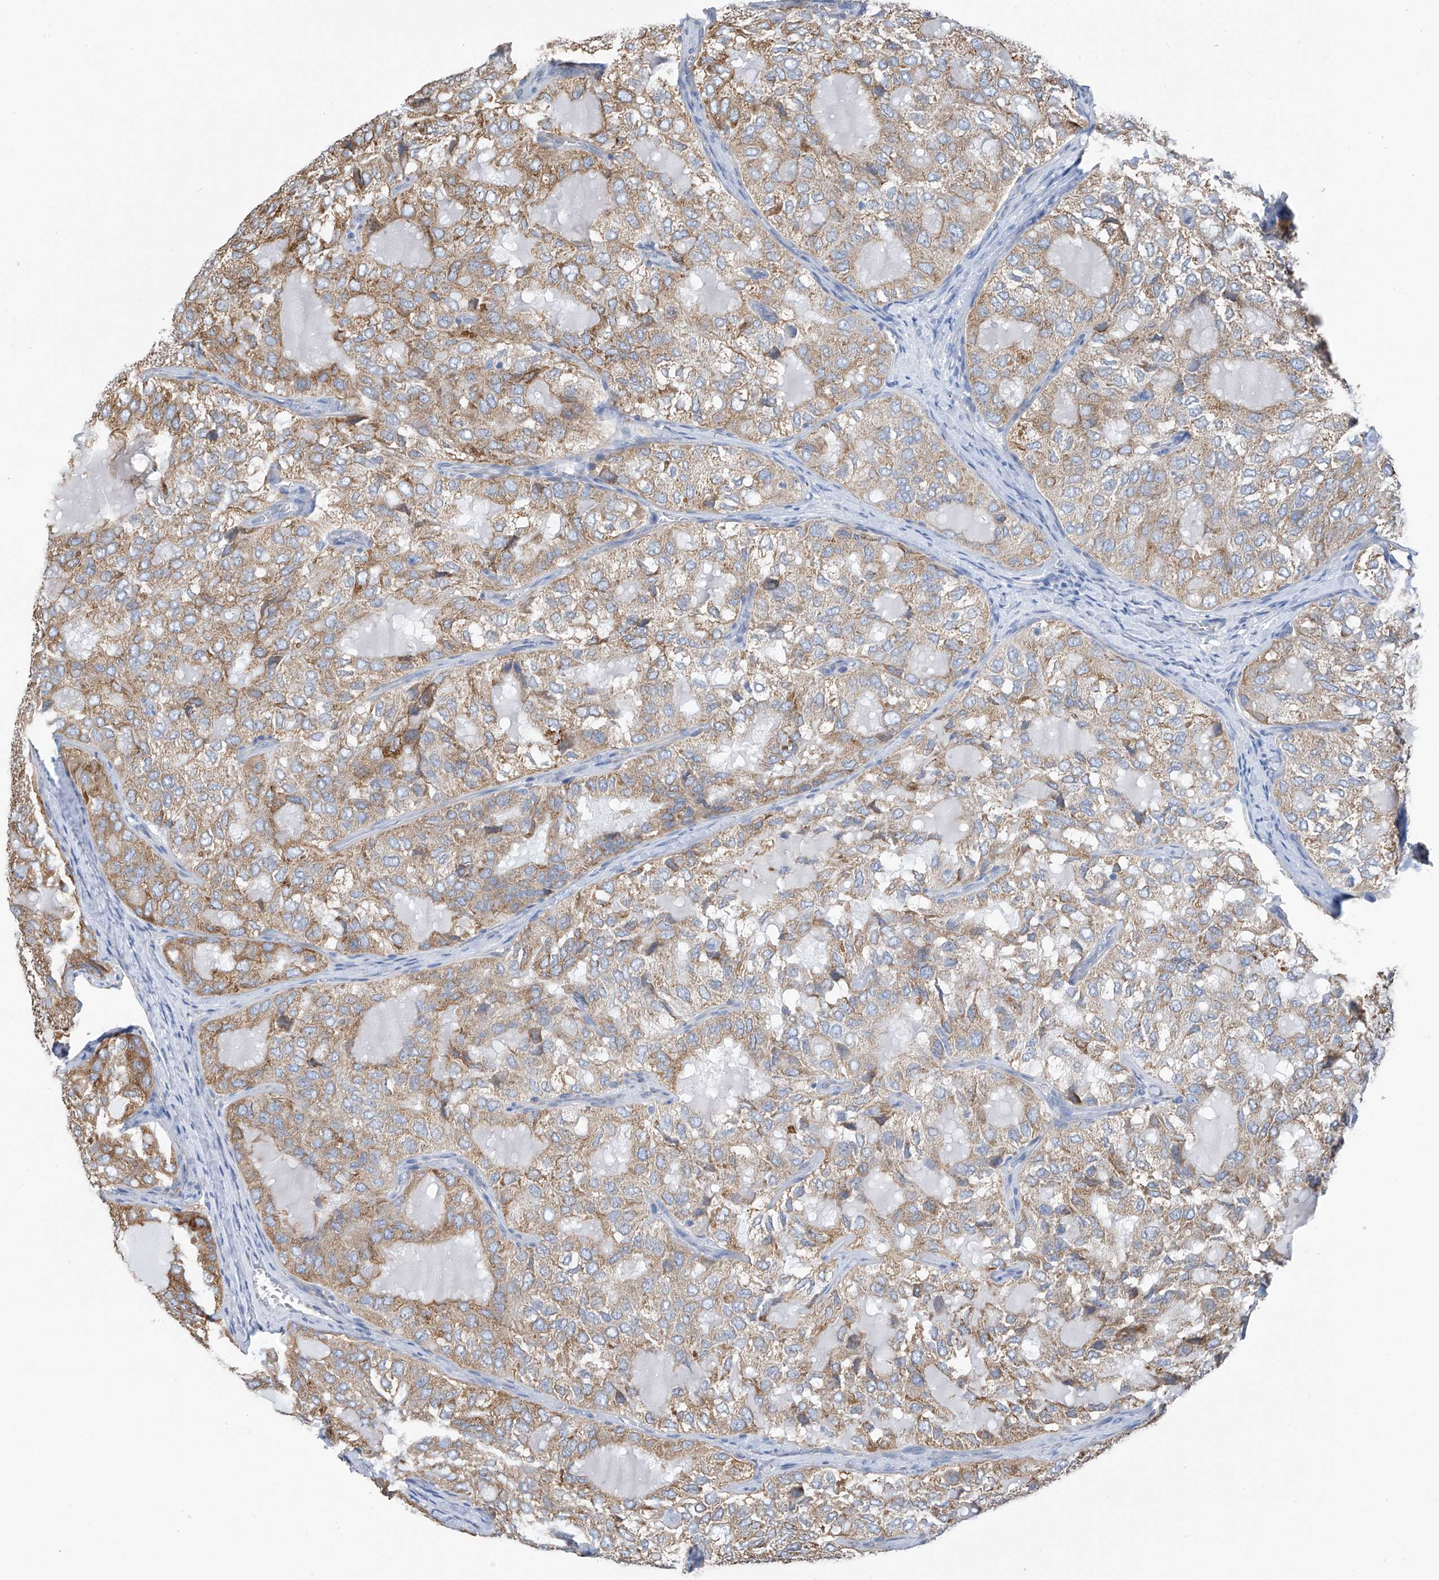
{"staining": {"intensity": "moderate", "quantity": ">75%", "location": "cytoplasmic/membranous"}, "tissue": "thyroid cancer", "cell_type": "Tumor cells", "image_type": "cancer", "snomed": [{"axis": "morphology", "description": "Follicular adenoma carcinoma, NOS"}, {"axis": "topography", "description": "Thyroid gland"}], "caption": "Brown immunohistochemical staining in human follicular adenoma carcinoma (thyroid) exhibits moderate cytoplasmic/membranous positivity in approximately >75% of tumor cells.", "gene": "RCN2", "patient": {"sex": "male", "age": 75}}